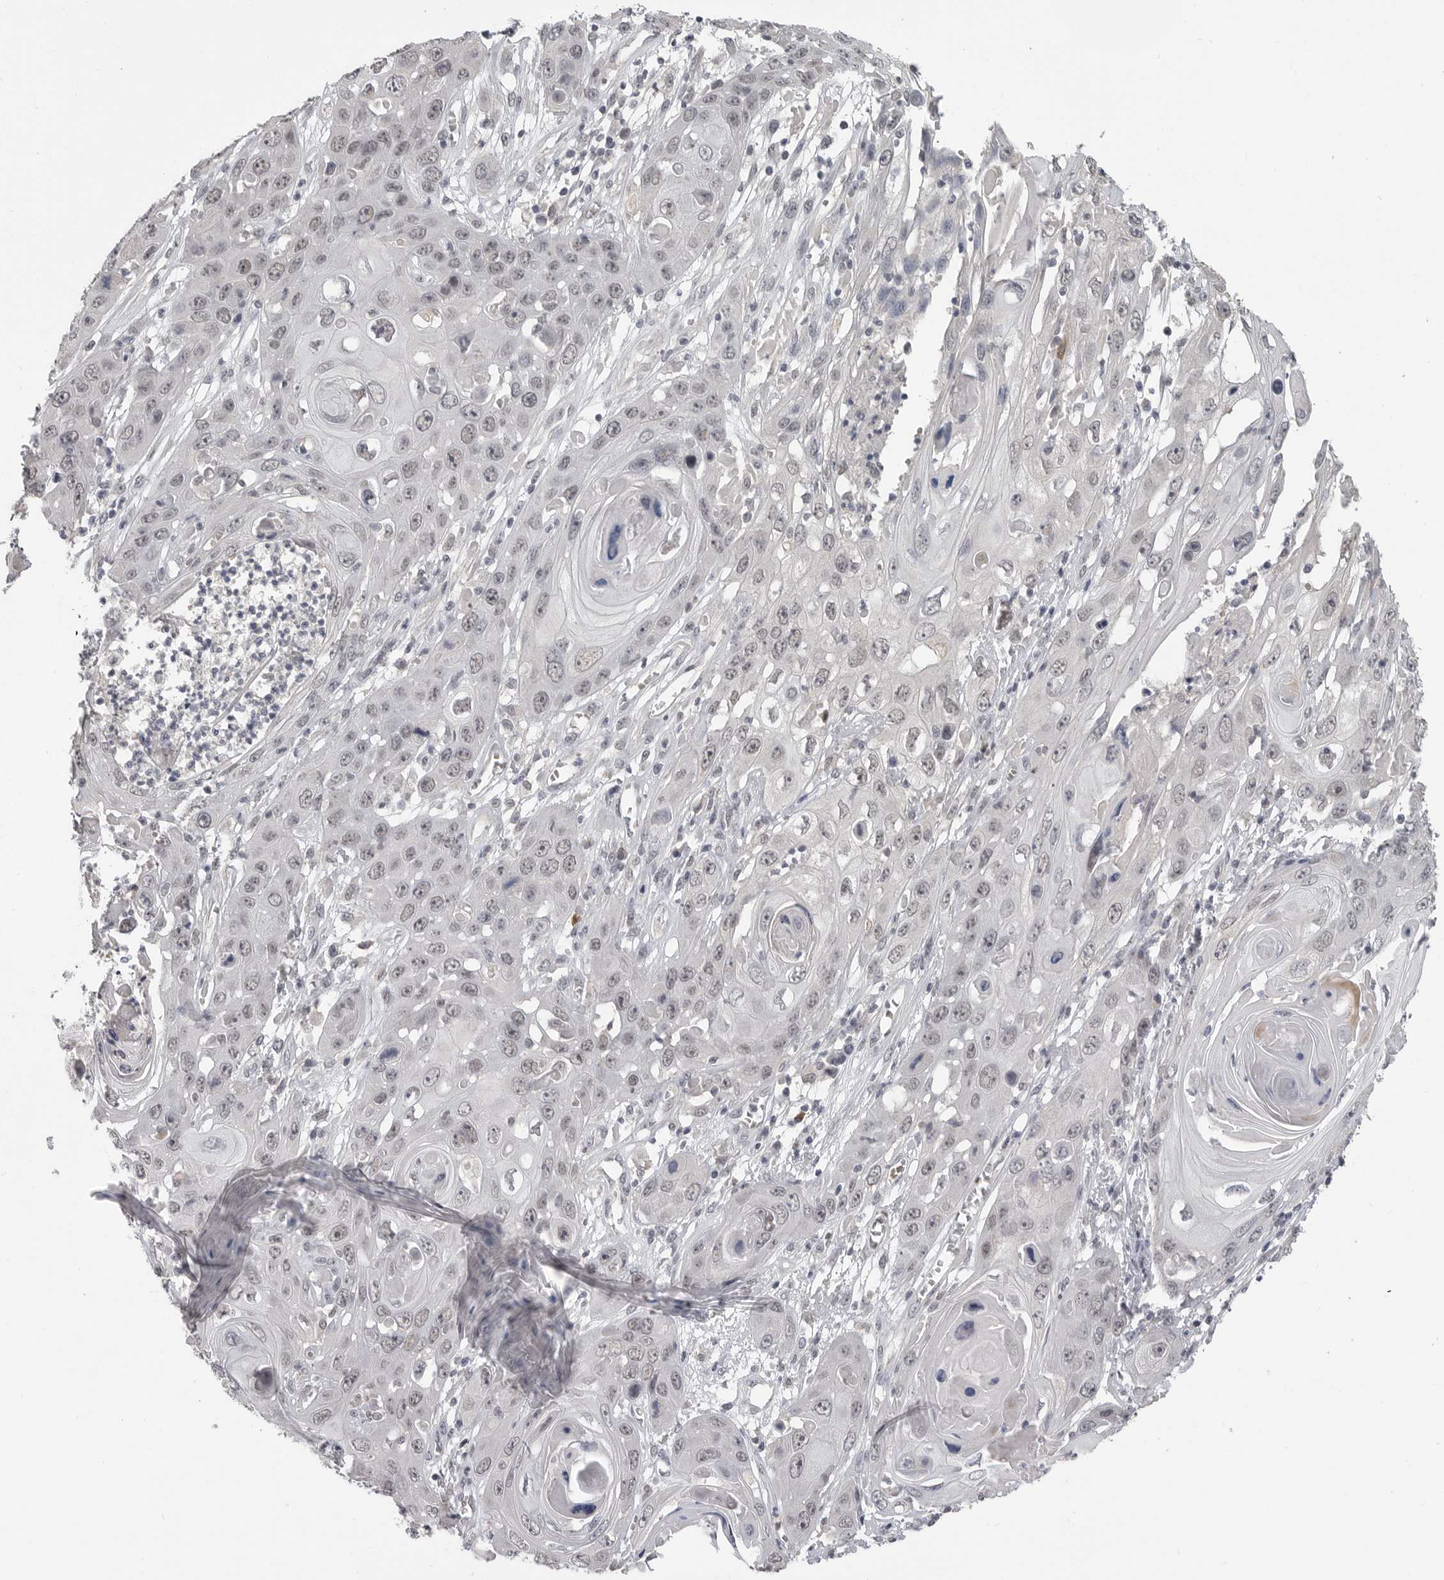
{"staining": {"intensity": "weak", "quantity": "25%-75%", "location": "nuclear"}, "tissue": "skin cancer", "cell_type": "Tumor cells", "image_type": "cancer", "snomed": [{"axis": "morphology", "description": "Squamous cell carcinoma, NOS"}, {"axis": "topography", "description": "Skin"}], "caption": "A brown stain shows weak nuclear staining of a protein in human skin squamous cell carcinoma tumor cells.", "gene": "PLEKHF1", "patient": {"sex": "male", "age": 55}}